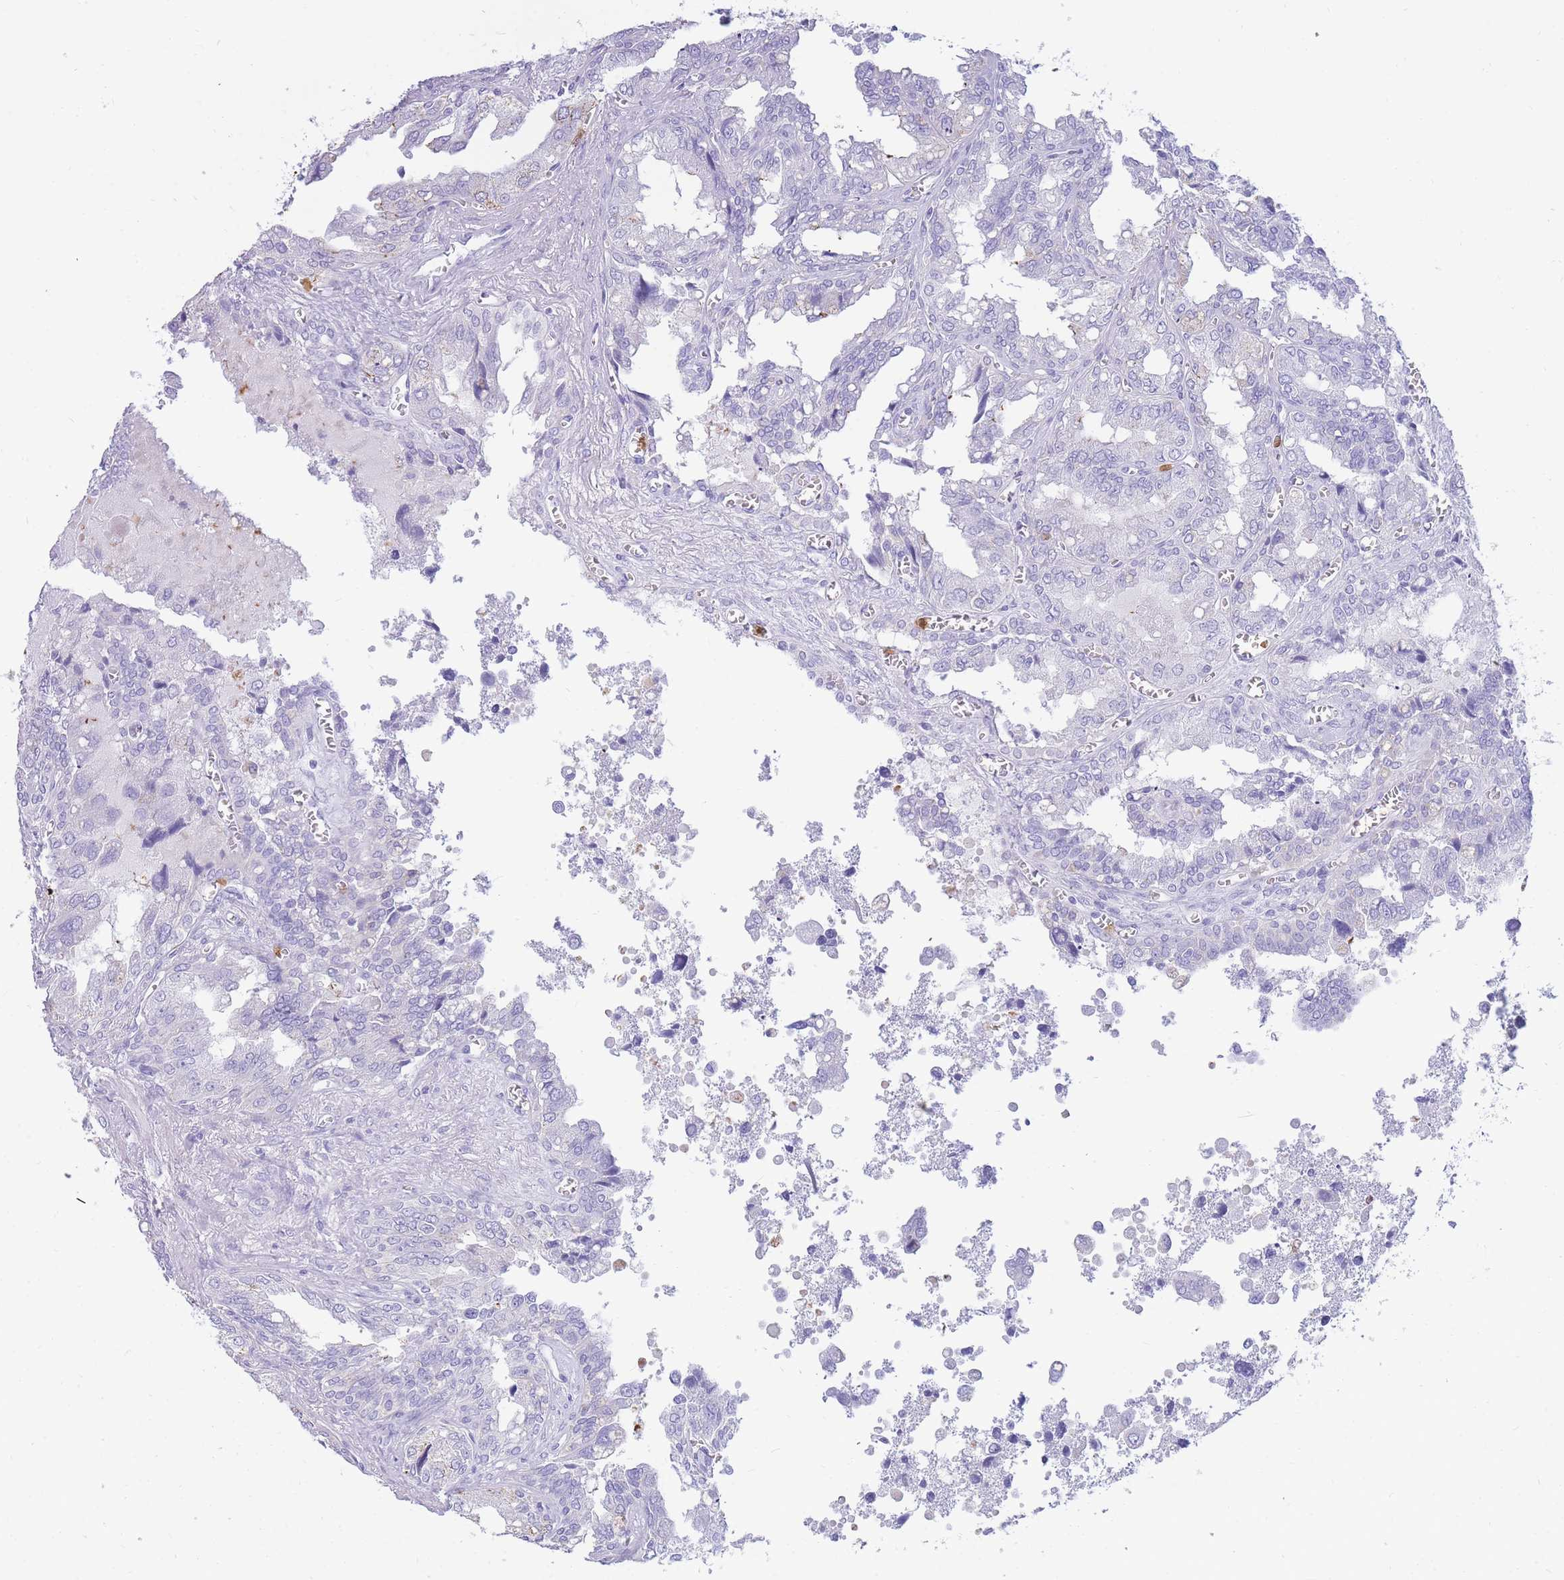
{"staining": {"intensity": "negative", "quantity": "none", "location": "none"}, "tissue": "seminal vesicle", "cell_type": "Glandular cells", "image_type": "normal", "snomed": [{"axis": "morphology", "description": "Normal tissue, NOS"}, {"axis": "topography", "description": "Seminal veicle"}], "caption": "DAB immunohistochemical staining of unremarkable seminal vesicle shows no significant staining in glandular cells.", "gene": "TPSAB1", "patient": {"sex": "male", "age": 67}}